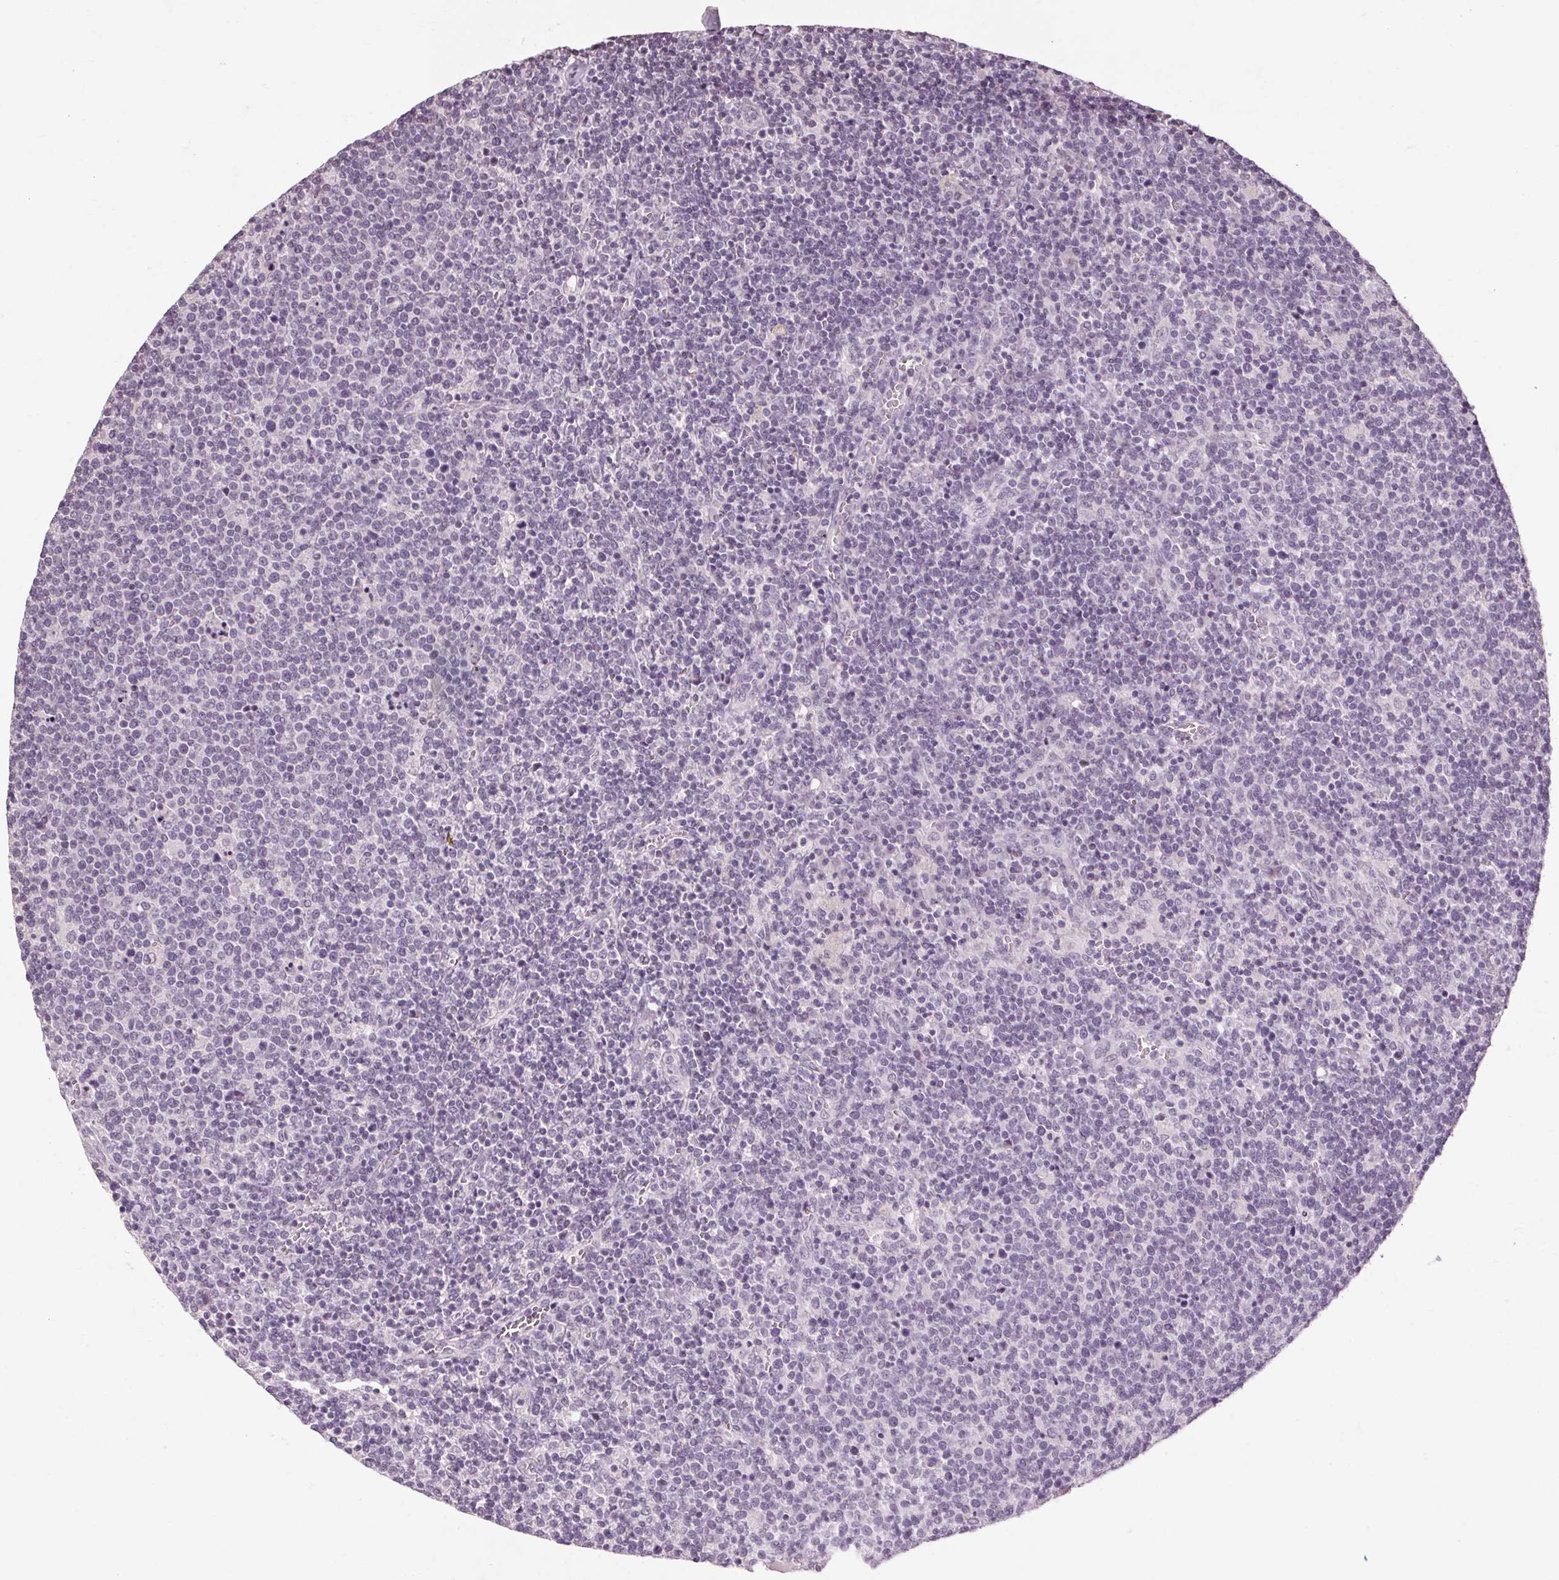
{"staining": {"intensity": "negative", "quantity": "none", "location": "none"}, "tissue": "lymphoma", "cell_type": "Tumor cells", "image_type": "cancer", "snomed": [{"axis": "morphology", "description": "Malignant lymphoma, non-Hodgkin's type, High grade"}, {"axis": "topography", "description": "Lymph node"}], "caption": "Immunohistochemistry (IHC) histopathology image of neoplastic tissue: human lymphoma stained with DAB (3,3'-diaminobenzidine) shows no significant protein positivity in tumor cells.", "gene": "POMC", "patient": {"sex": "male", "age": 61}}